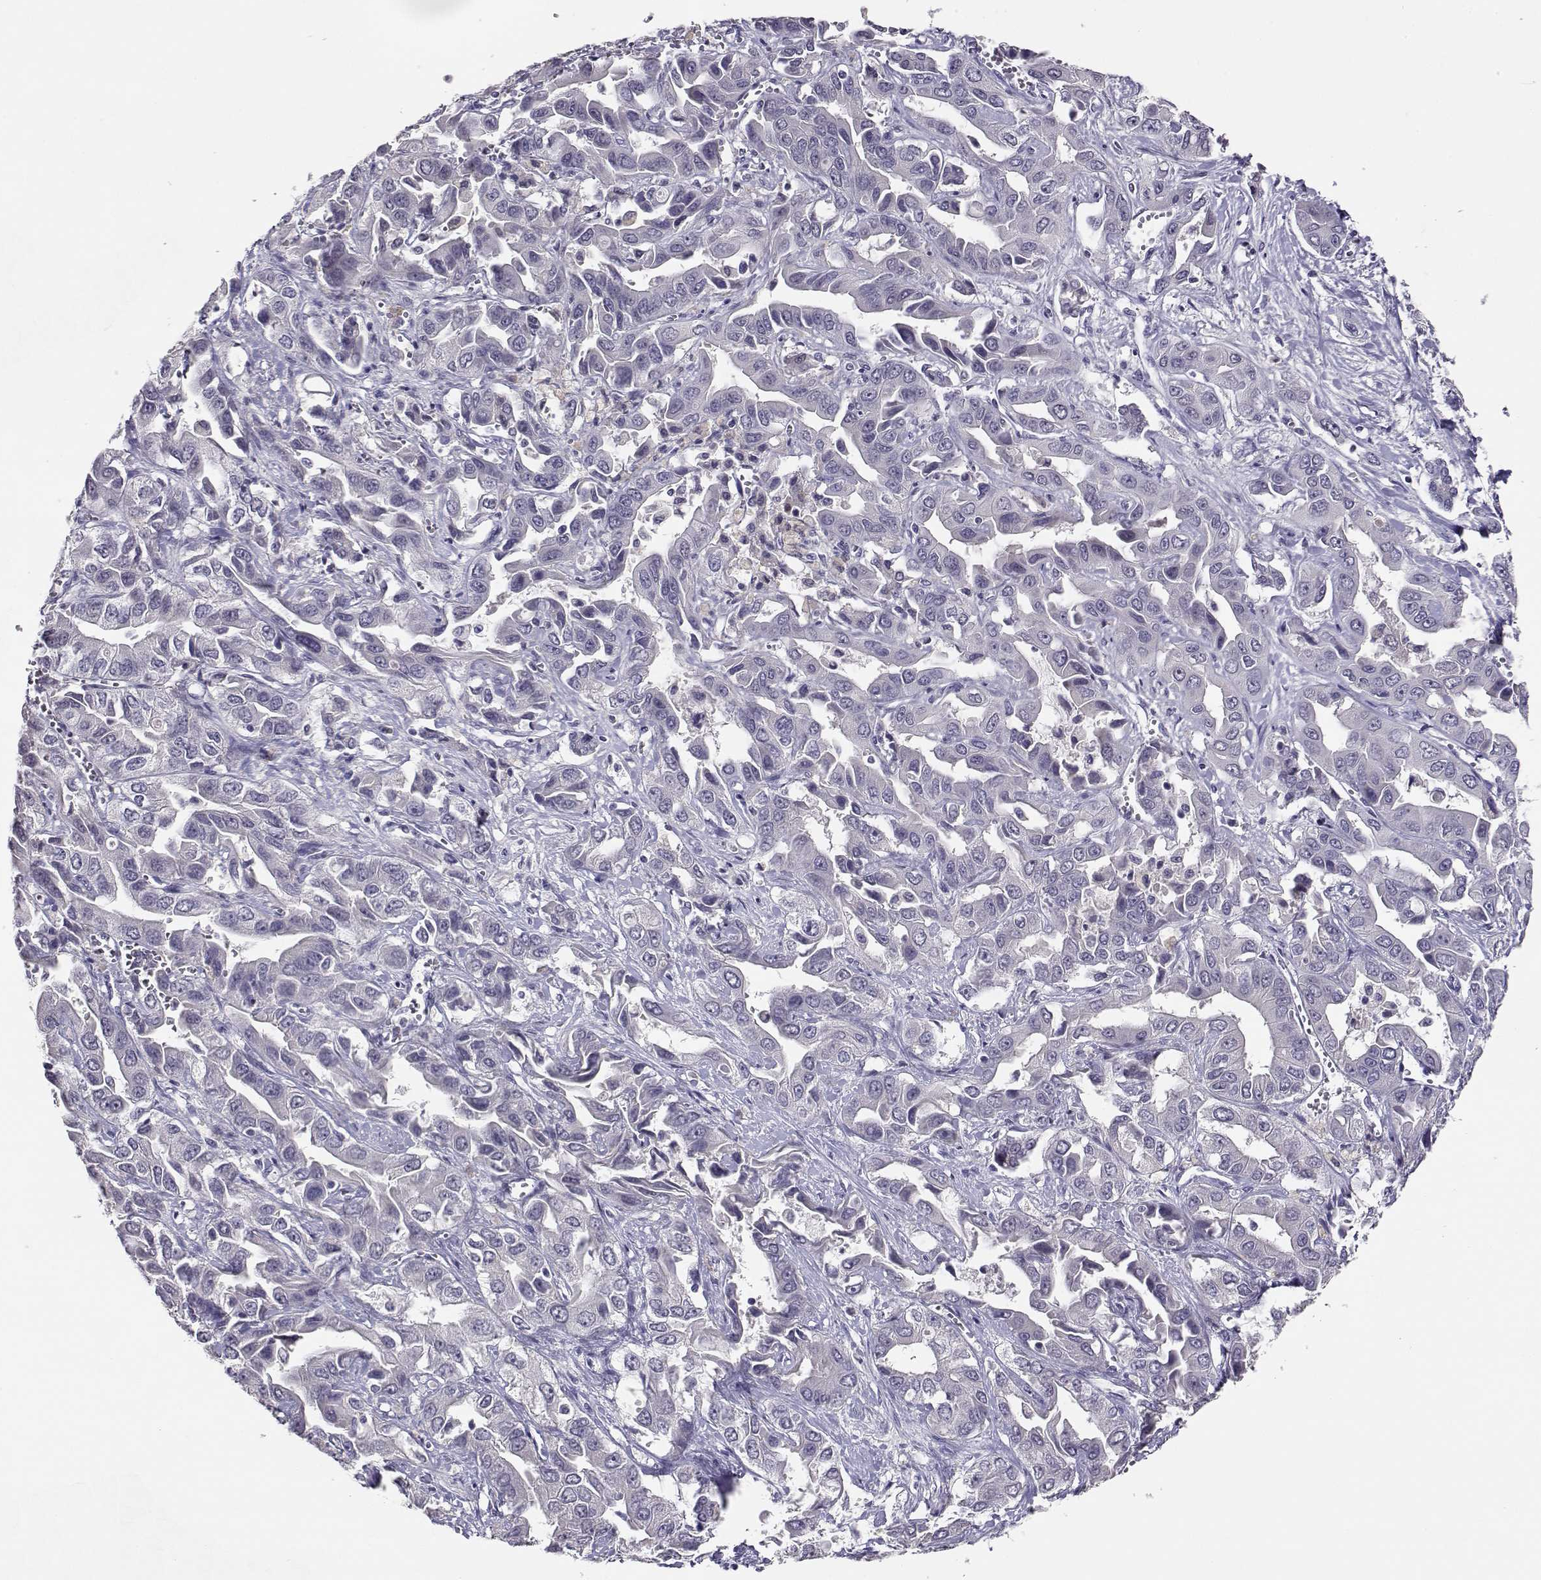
{"staining": {"intensity": "negative", "quantity": "none", "location": "none"}, "tissue": "liver cancer", "cell_type": "Tumor cells", "image_type": "cancer", "snomed": [{"axis": "morphology", "description": "Cholangiocarcinoma"}, {"axis": "topography", "description": "Liver"}], "caption": "Tumor cells show no significant protein expression in cholangiocarcinoma (liver).", "gene": "RHOXF2", "patient": {"sex": "female", "age": 52}}